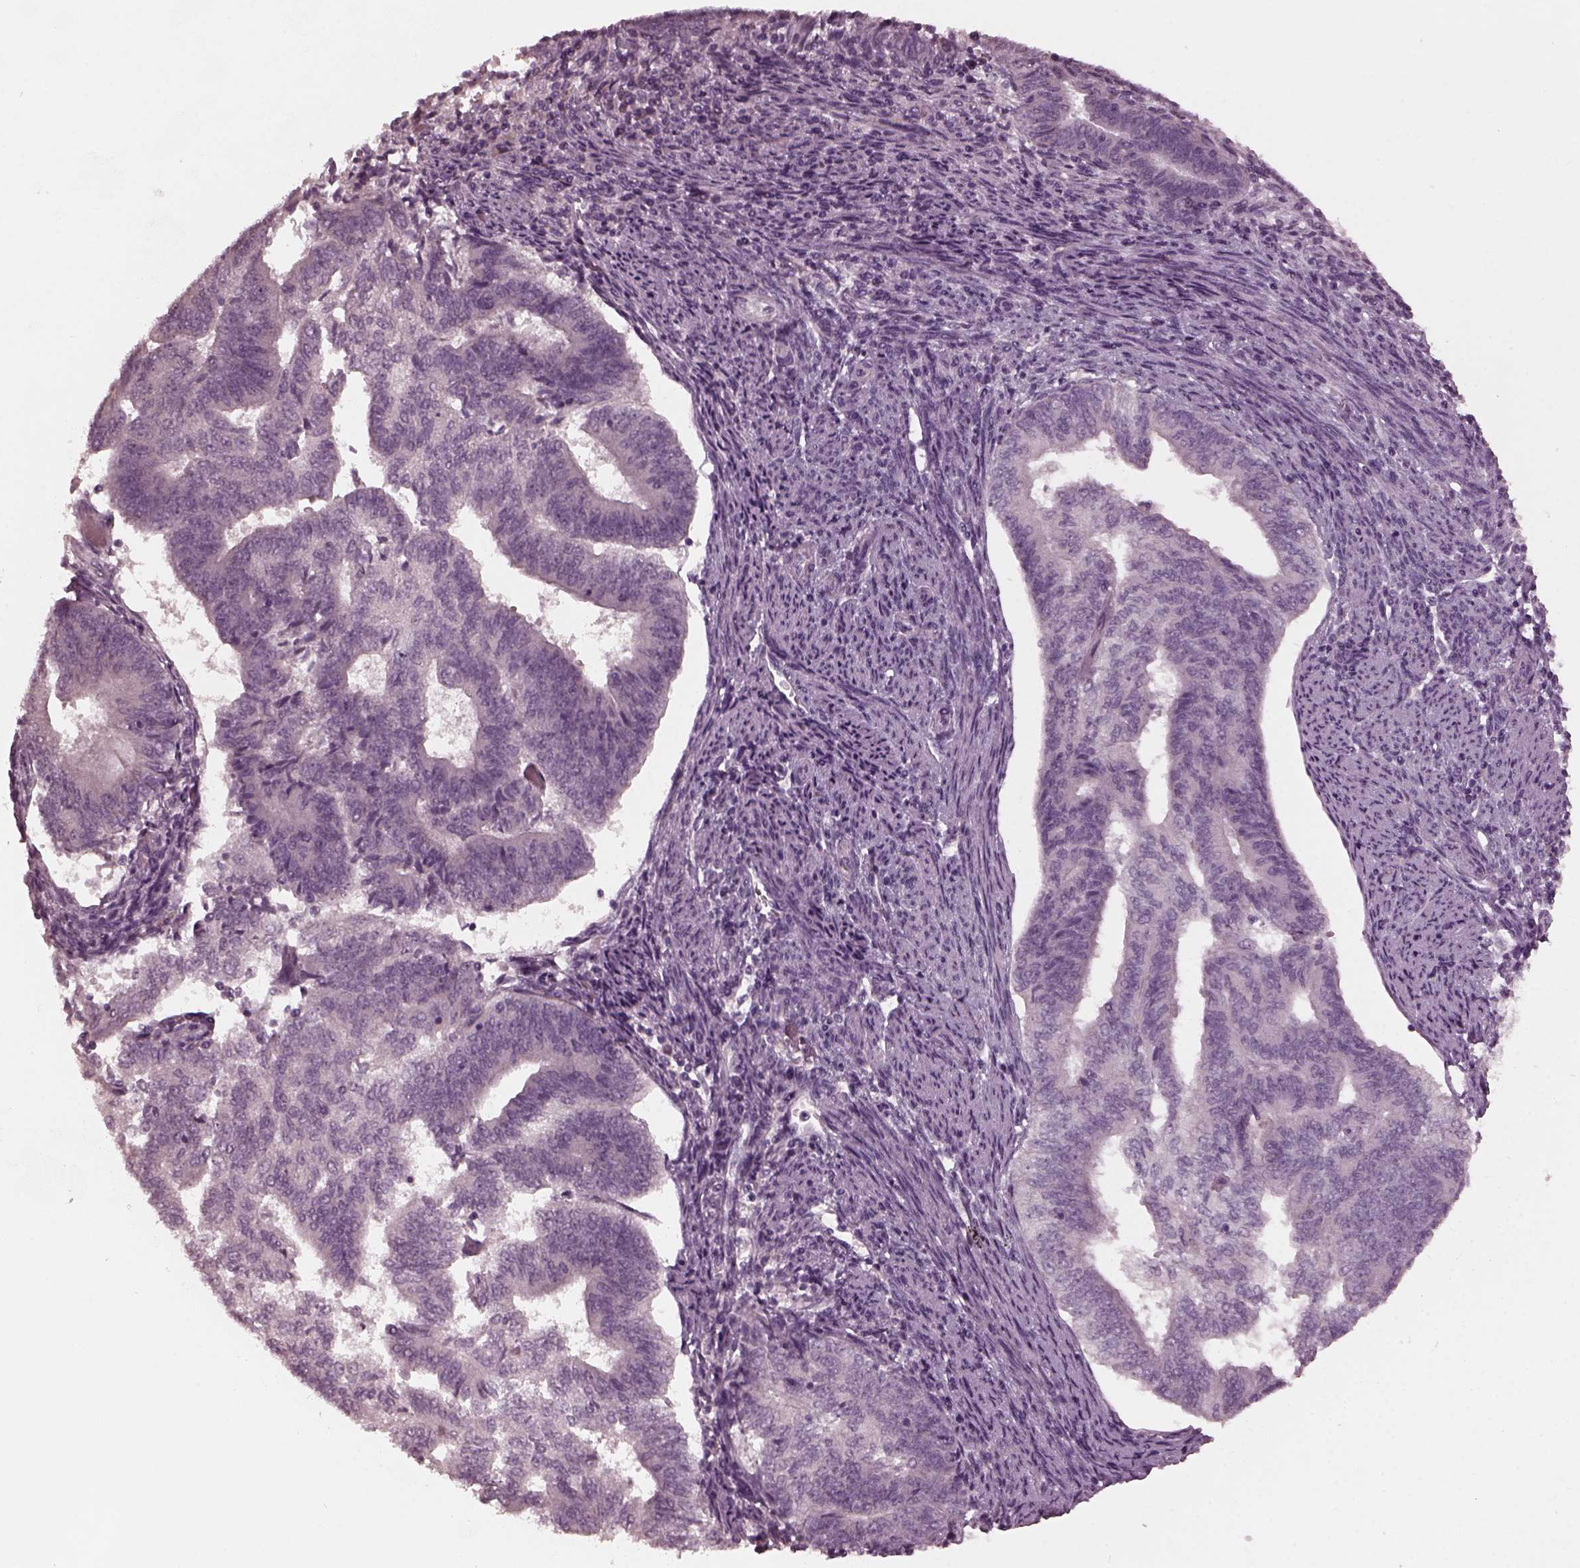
{"staining": {"intensity": "negative", "quantity": "none", "location": "none"}, "tissue": "endometrial cancer", "cell_type": "Tumor cells", "image_type": "cancer", "snomed": [{"axis": "morphology", "description": "Adenocarcinoma, NOS"}, {"axis": "topography", "description": "Endometrium"}], "caption": "Tumor cells show no significant protein staining in endometrial cancer.", "gene": "RCVRN", "patient": {"sex": "female", "age": 65}}